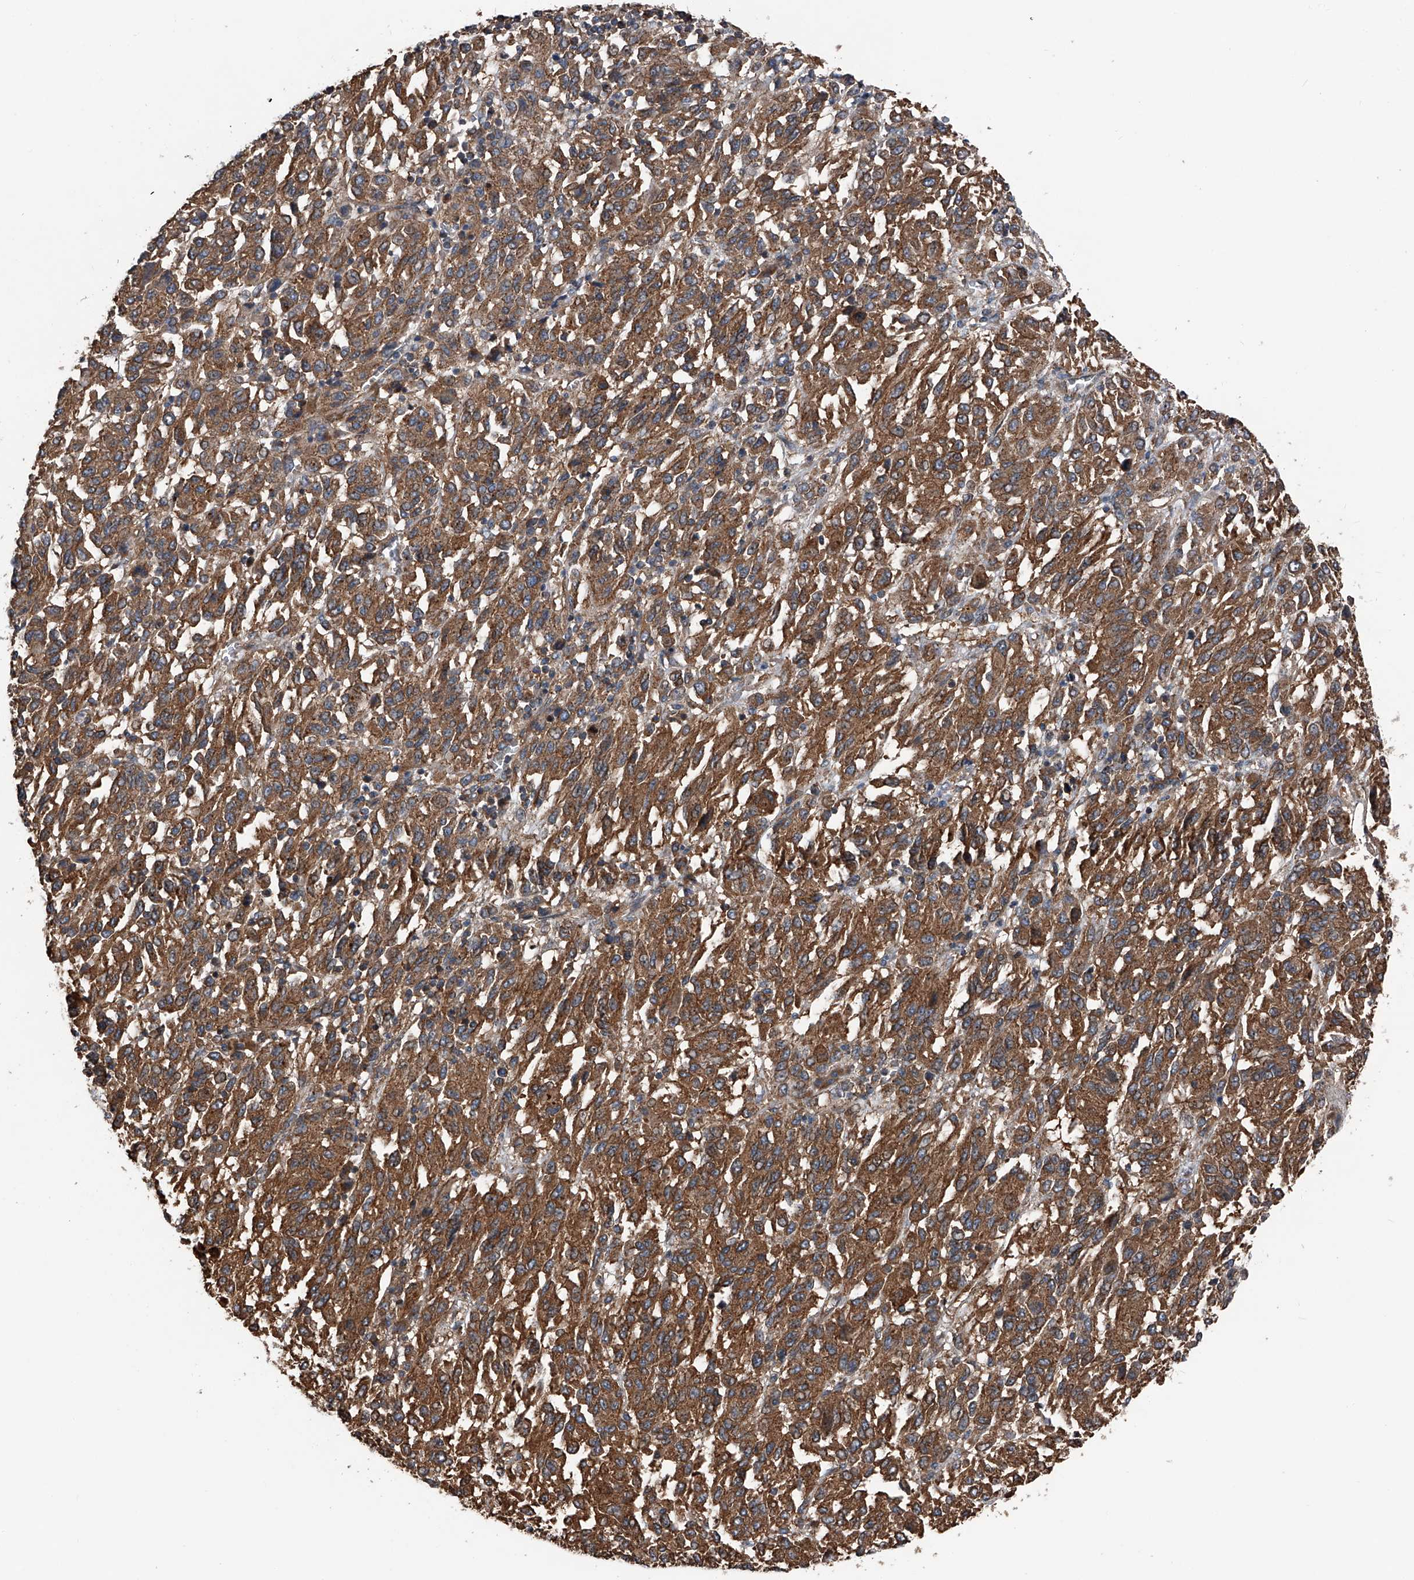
{"staining": {"intensity": "strong", "quantity": ">75%", "location": "cytoplasmic/membranous"}, "tissue": "melanoma", "cell_type": "Tumor cells", "image_type": "cancer", "snomed": [{"axis": "morphology", "description": "Malignant melanoma, Metastatic site"}, {"axis": "topography", "description": "Lung"}], "caption": "Immunohistochemical staining of malignant melanoma (metastatic site) reveals strong cytoplasmic/membranous protein staining in approximately >75% of tumor cells.", "gene": "KCNJ2", "patient": {"sex": "male", "age": 64}}